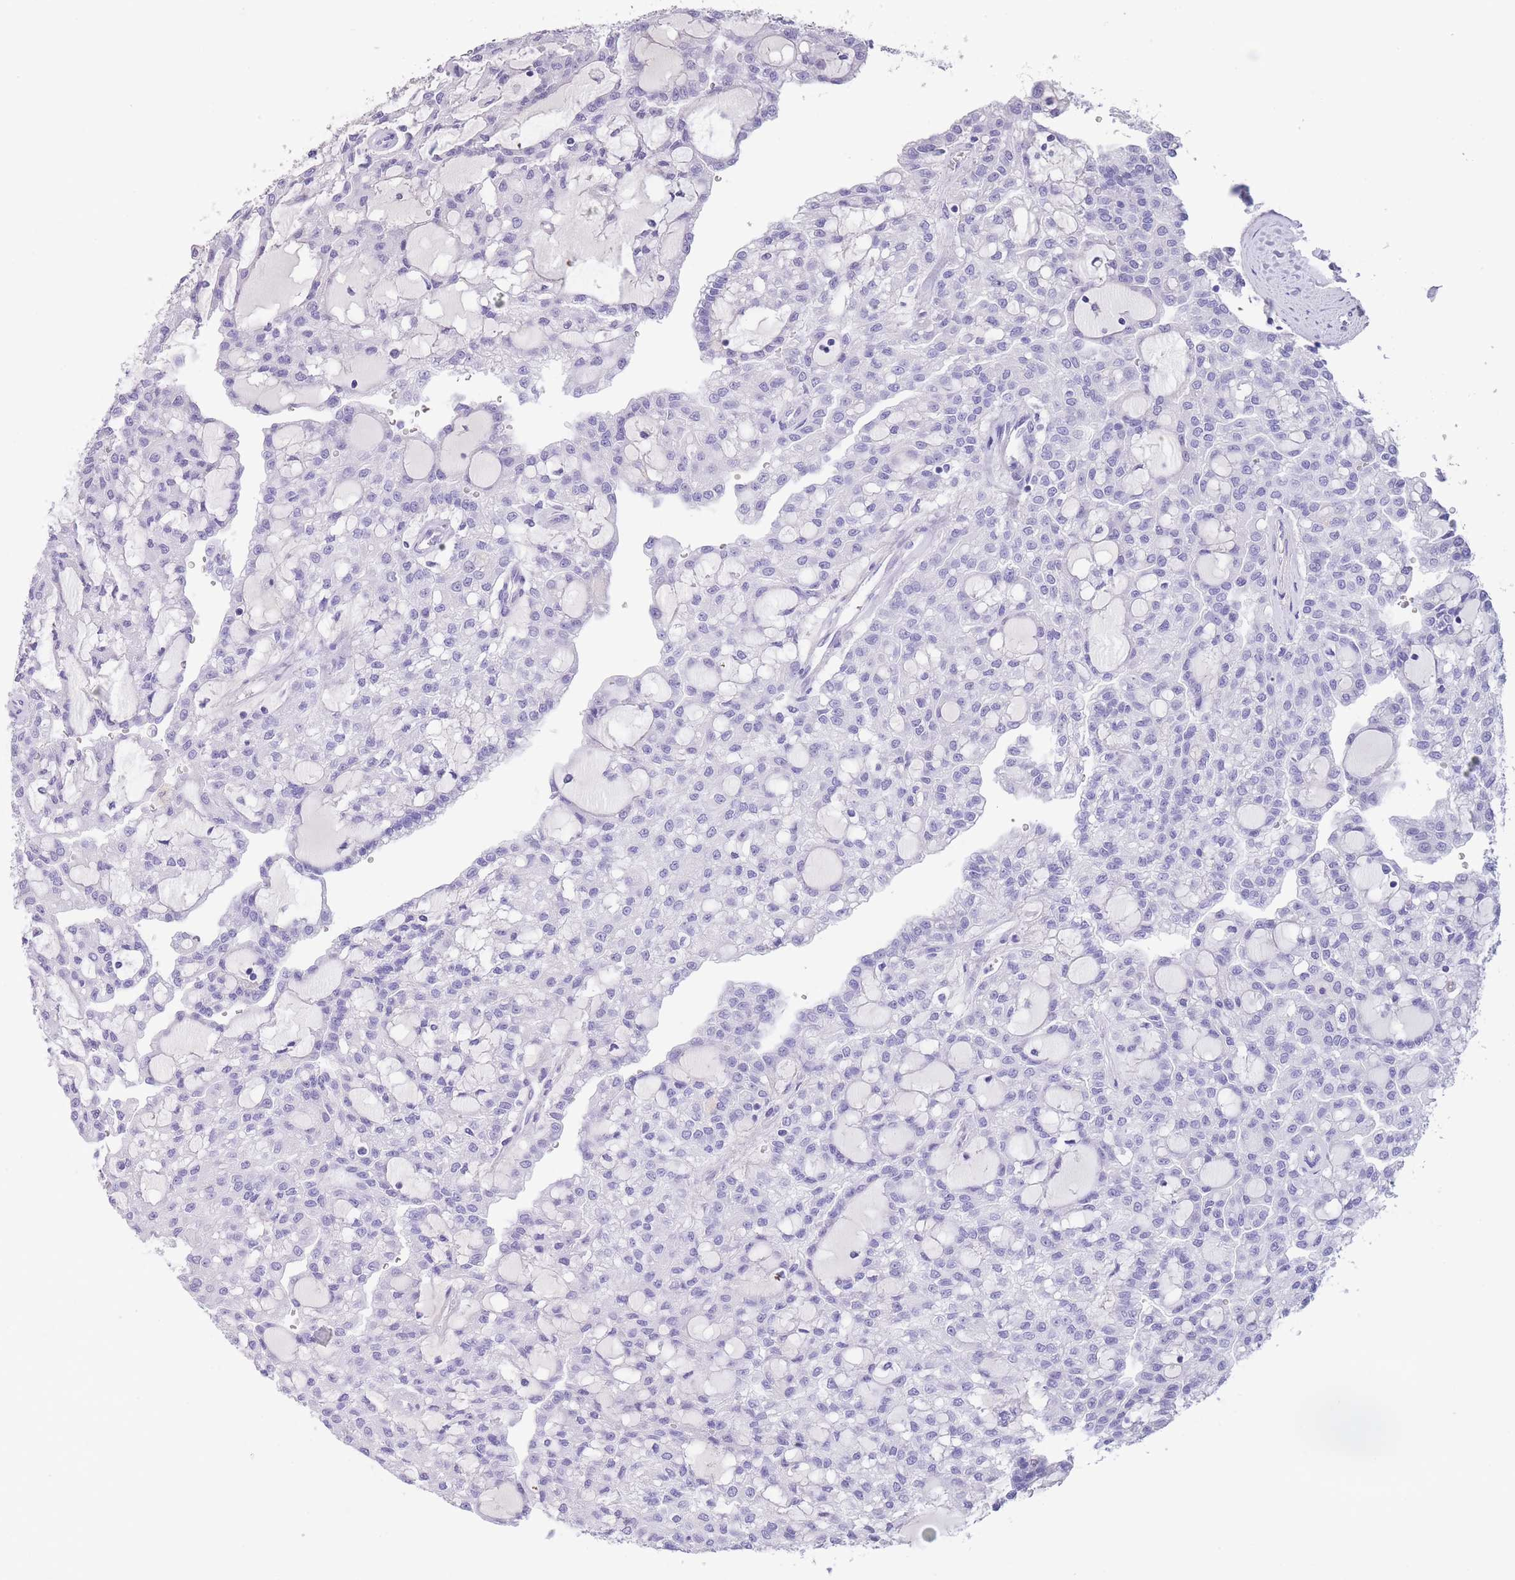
{"staining": {"intensity": "negative", "quantity": "none", "location": "none"}, "tissue": "renal cancer", "cell_type": "Tumor cells", "image_type": "cancer", "snomed": [{"axis": "morphology", "description": "Adenocarcinoma, NOS"}, {"axis": "topography", "description": "Kidney"}], "caption": "This image is of renal cancer stained with immunohistochemistry to label a protein in brown with the nuclei are counter-stained blue. There is no positivity in tumor cells.", "gene": "RAI2", "patient": {"sex": "male", "age": 63}}